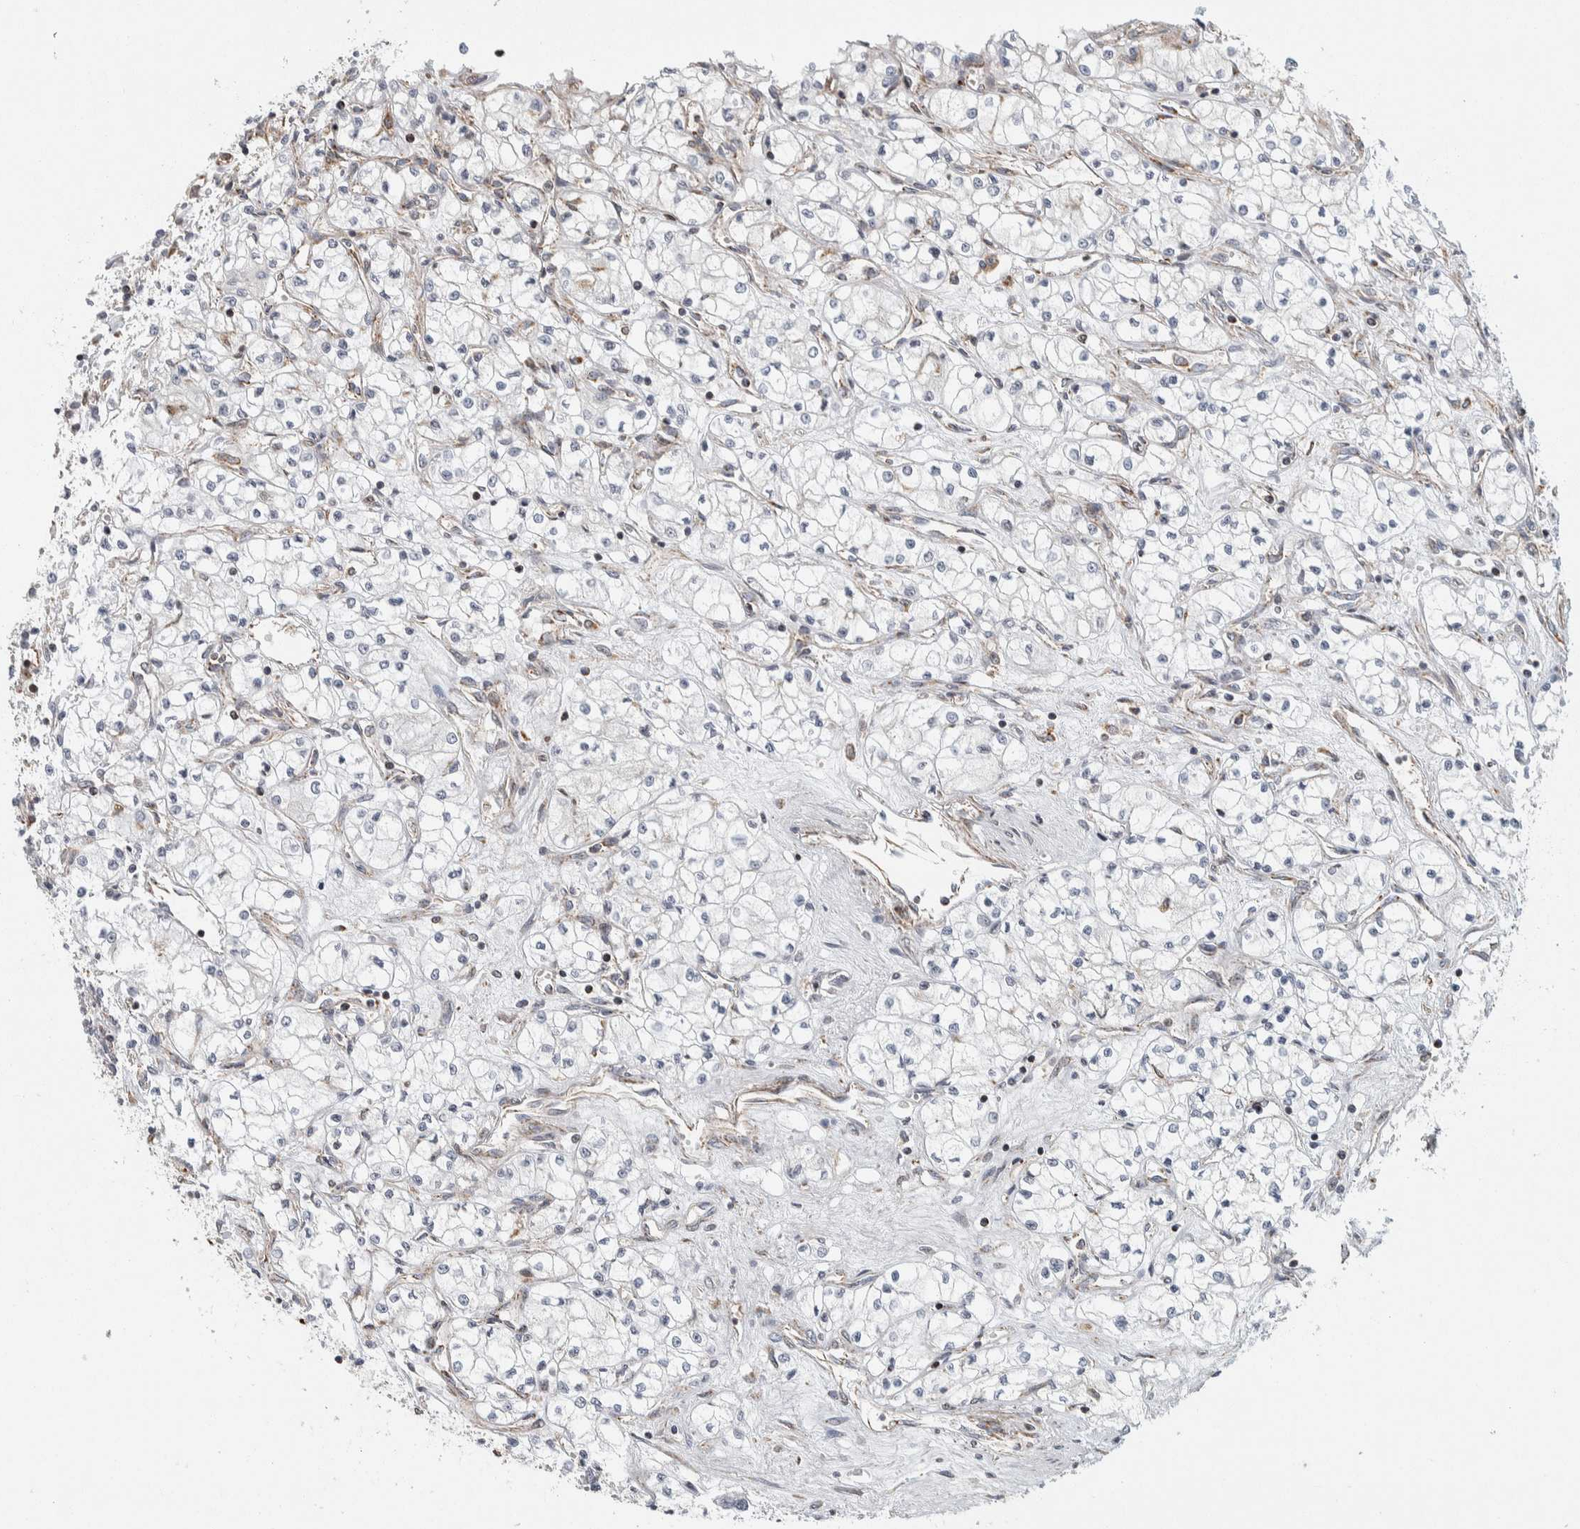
{"staining": {"intensity": "negative", "quantity": "none", "location": "none"}, "tissue": "renal cancer", "cell_type": "Tumor cells", "image_type": "cancer", "snomed": [{"axis": "morphology", "description": "Normal tissue, NOS"}, {"axis": "morphology", "description": "Adenocarcinoma, NOS"}, {"axis": "topography", "description": "Kidney"}], "caption": "A histopathology image of renal cancer (adenocarcinoma) stained for a protein shows no brown staining in tumor cells.", "gene": "AFP", "patient": {"sex": "male", "age": 59}}